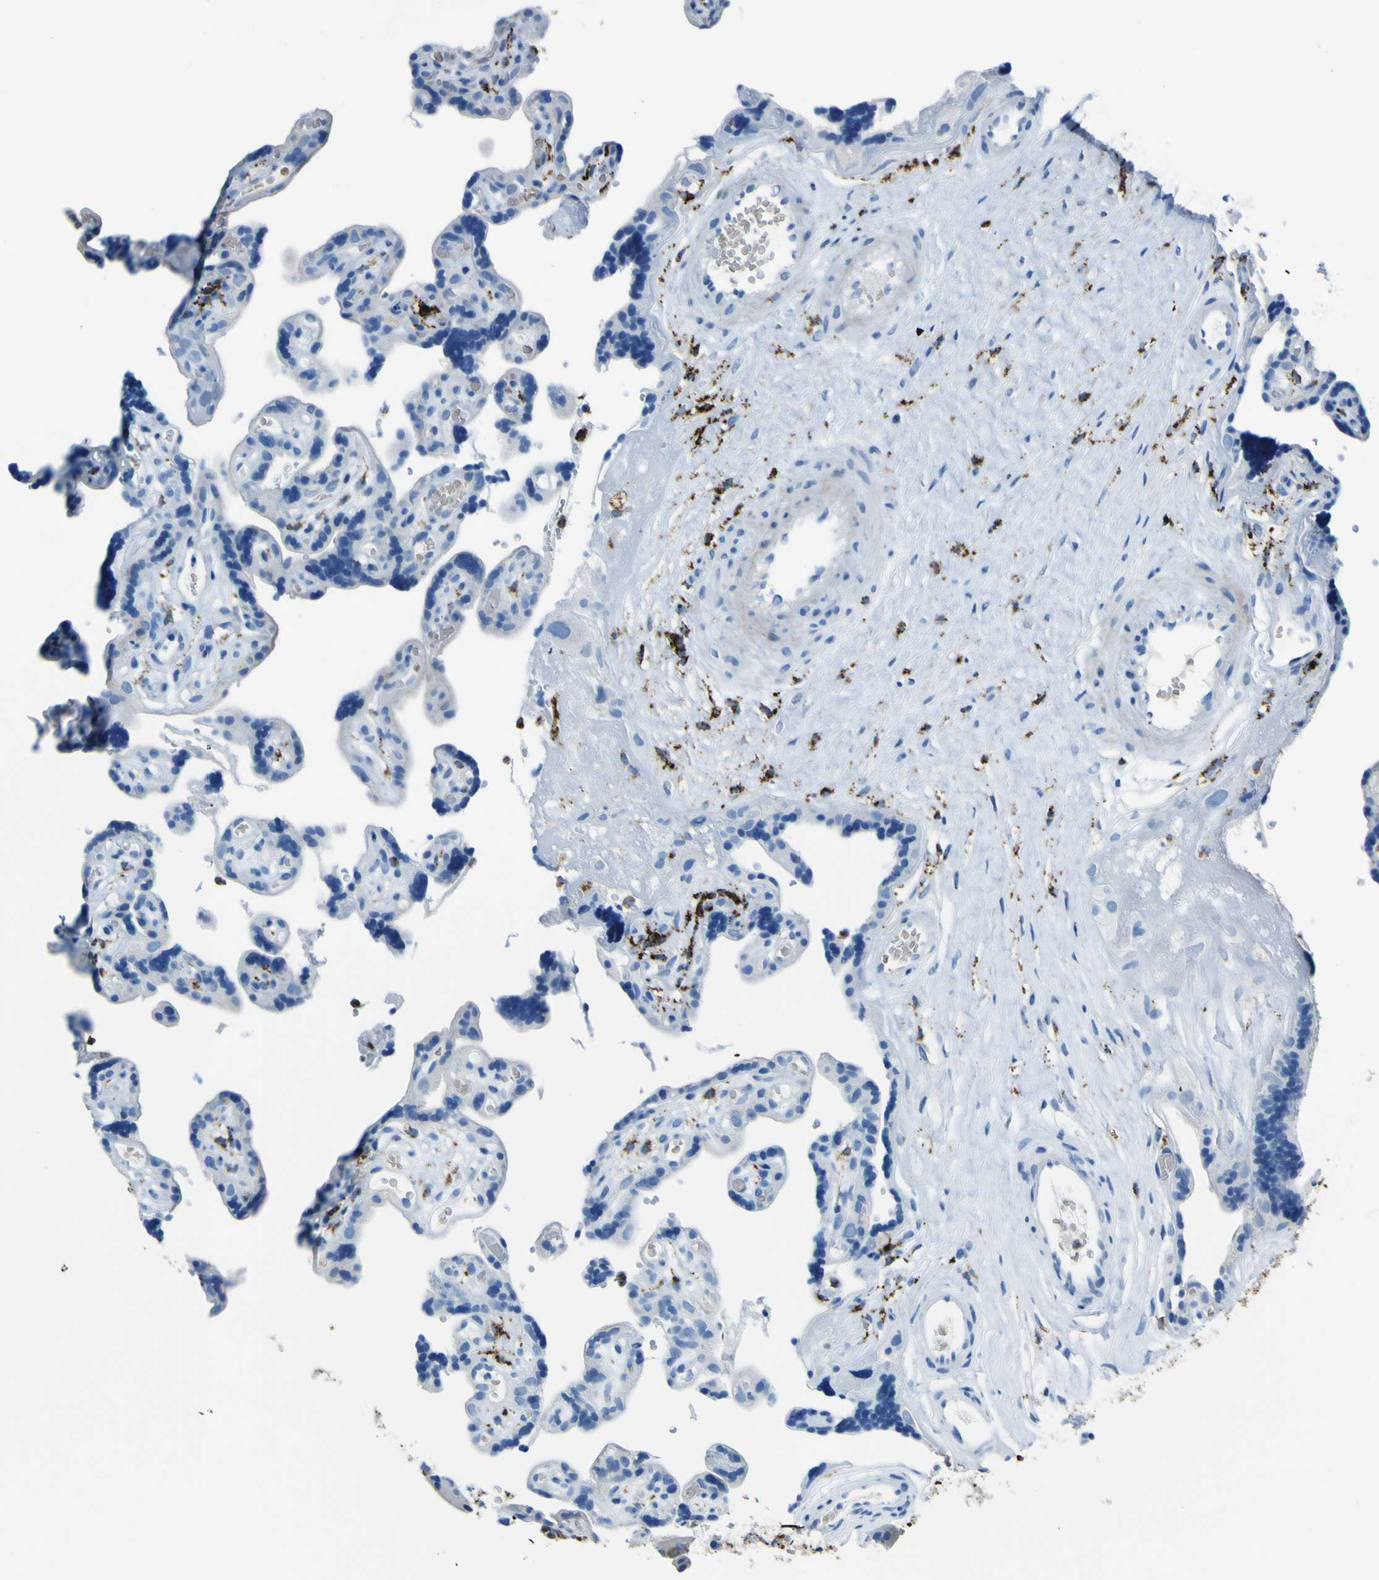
{"staining": {"intensity": "negative", "quantity": "none", "location": "none"}, "tissue": "placenta", "cell_type": "Trophoblastic cells", "image_type": "normal", "snomed": [{"axis": "morphology", "description": "Normal tissue, NOS"}, {"axis": "topography", "description": "Placenta"}], "caption": "This histopathology image is of unremarkable placenta stained with immunohistochemistry to label a protein in brown with the nuclei are counter-stained blue. There is no expression in trophoblastic cells. Nuclei are stained in blue.", "gene": "ACSL1", "patient": {"sex": "female", "age": 30}}